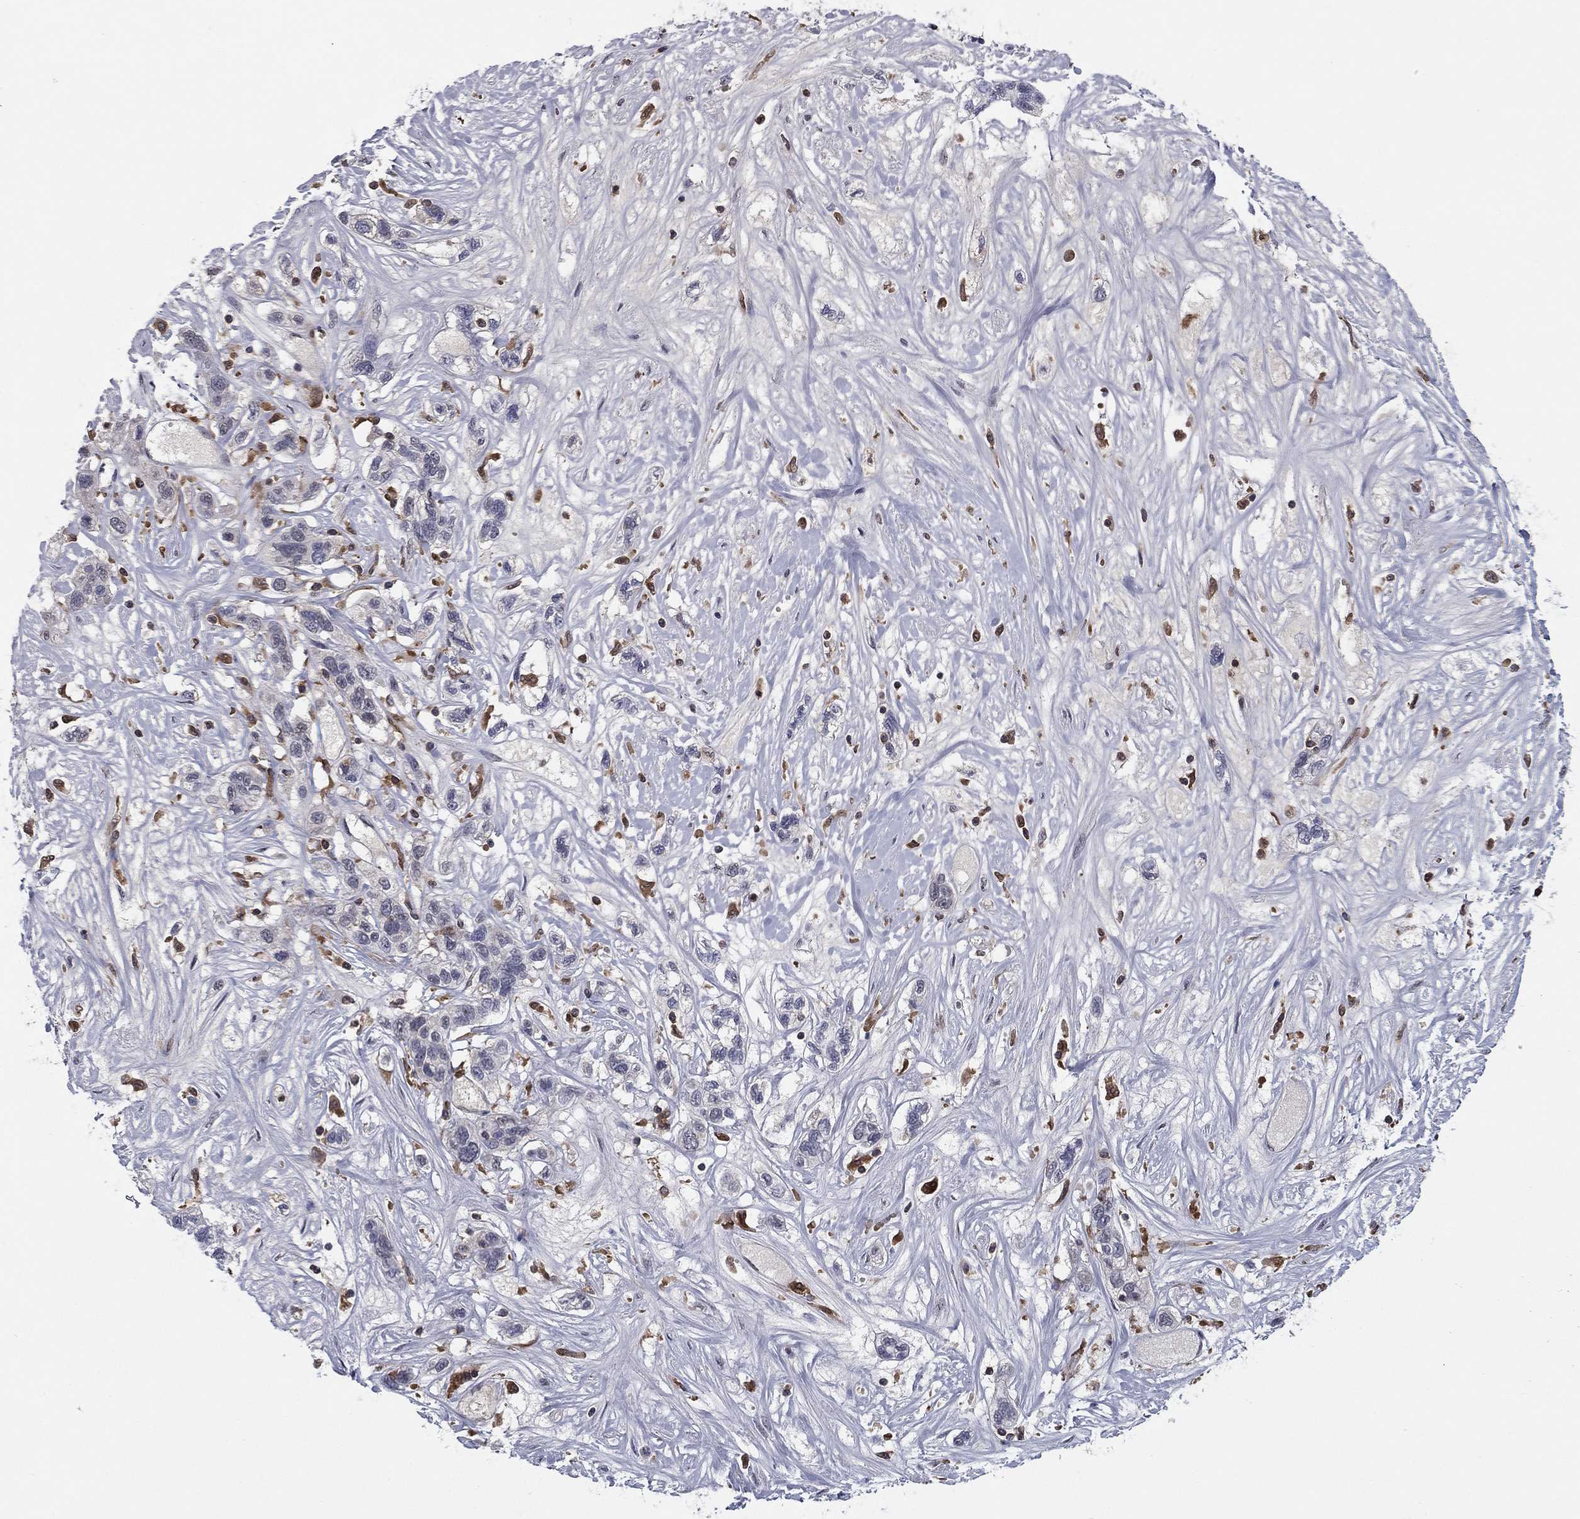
{"staining": {"intensity": "negative", "quantity": "none", "location": "none"}, "tissue": "liver cancer", "cell_type": "Tumor cells", "image_type": "cancer", "snomed": [{"axis": "morphology", "description": "Adenocarcinoma, NOS"}, {"axis": "morphology", "description": "Cholangiocarcinoma"}, {"axis": "topography", "description": "Liver"}], "caption": "An immunohistochemistry histopathology image of cholangiocarcinoma (liver) is shown. There is no staining in tumor cells of cholangiocarcinoma (liver). (DAB (3,3'-diaminobenzidine) immunohistochemistry visualized using brightfield microscopy, high magnification).", "gene": "PLCB2", "patient": {"sex": "male", "age": 64}}